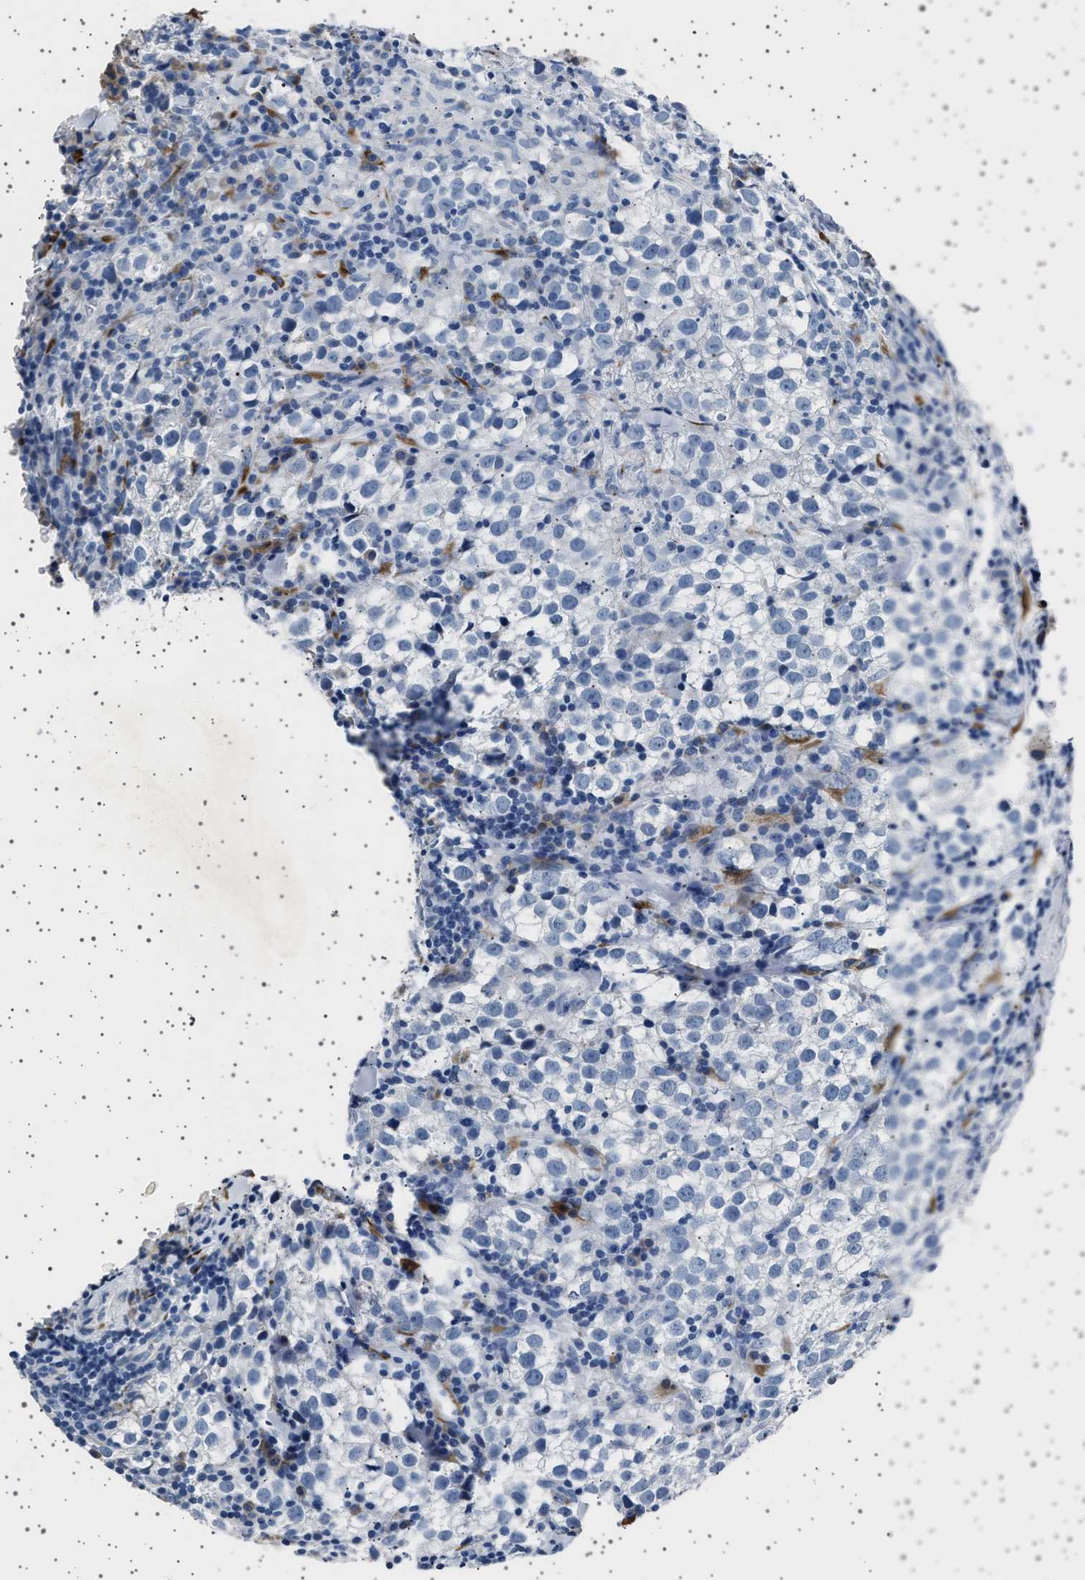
{"staining": {"intensity": "negative", "quantity": "none", "location": "none"}, "tissue": "testis cancer", "cell_type": "Tumor cells", "image_type": "cancer", "snomed": [{"axis": "morphology", "description": "Seminoma, NOS"}, {"axis": "morphology", "description": "Carcinoma, Embryonal, NOS"}, {"axis": "topography", "description": "Testis"}], "caption": "Tumor cells show no significant protein positivity in embryonal carcinoma (testis).", "gene": "FTCD", "patient": {"sex": "male", "age": 36}}